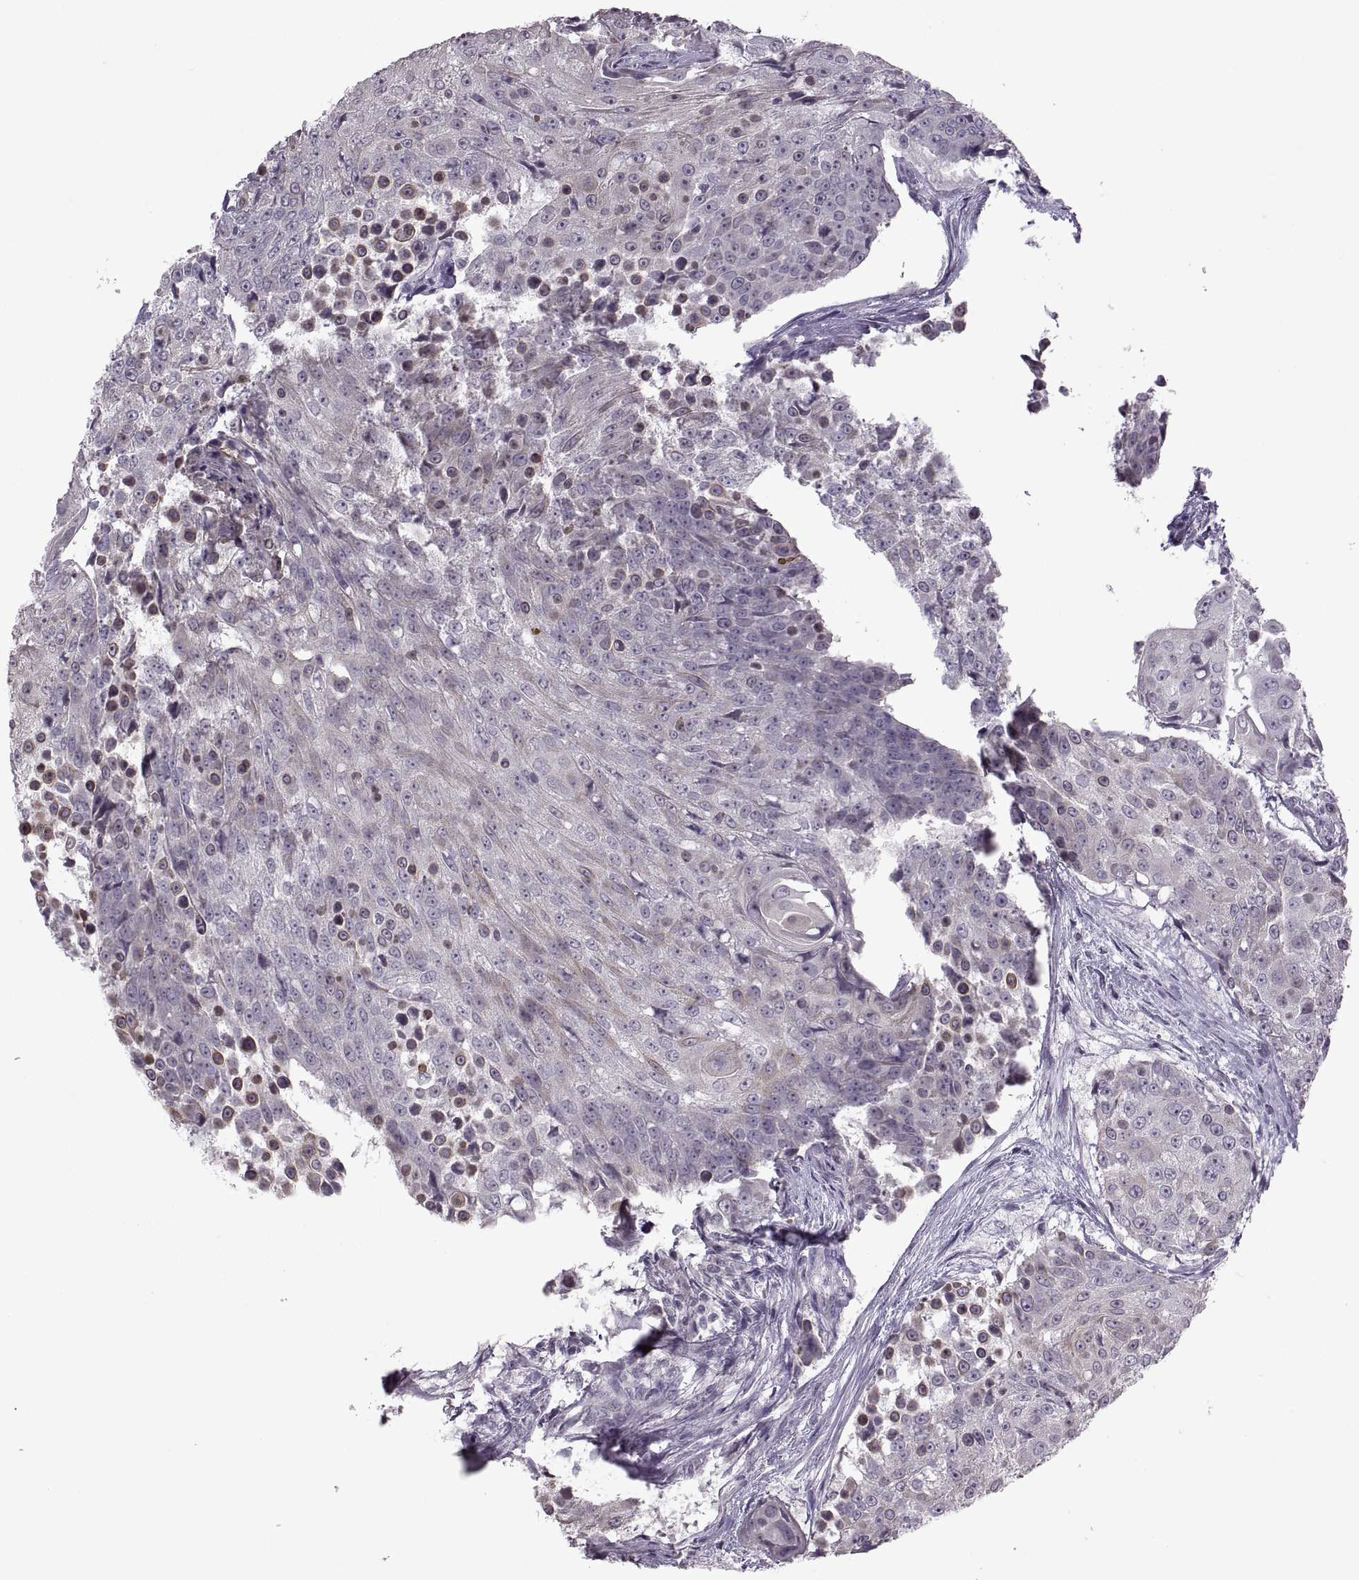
{"staining": {"intensity": "negative", "quantity": "none", "location": "none"}, "tissue": "urothelial cancer", "cell_type": "Tumor cells", "image_type": "cancer", "snomed": [{"axis": "morphology", "description": "Urothelial carcinoma, High grade"}, {"axis": "topography", "description": "Urinary bladder"}], "caption": "The micrograph demonstrates no significant positivity in tumor cells of high-grade urothelial carcinoma. (Brightfield microscopy of DAB (3,3'-diaminobenzidine) IHC at high magnification).", "gene": "MGAT4D", "patient": {"sex": "female", "age": 63}}